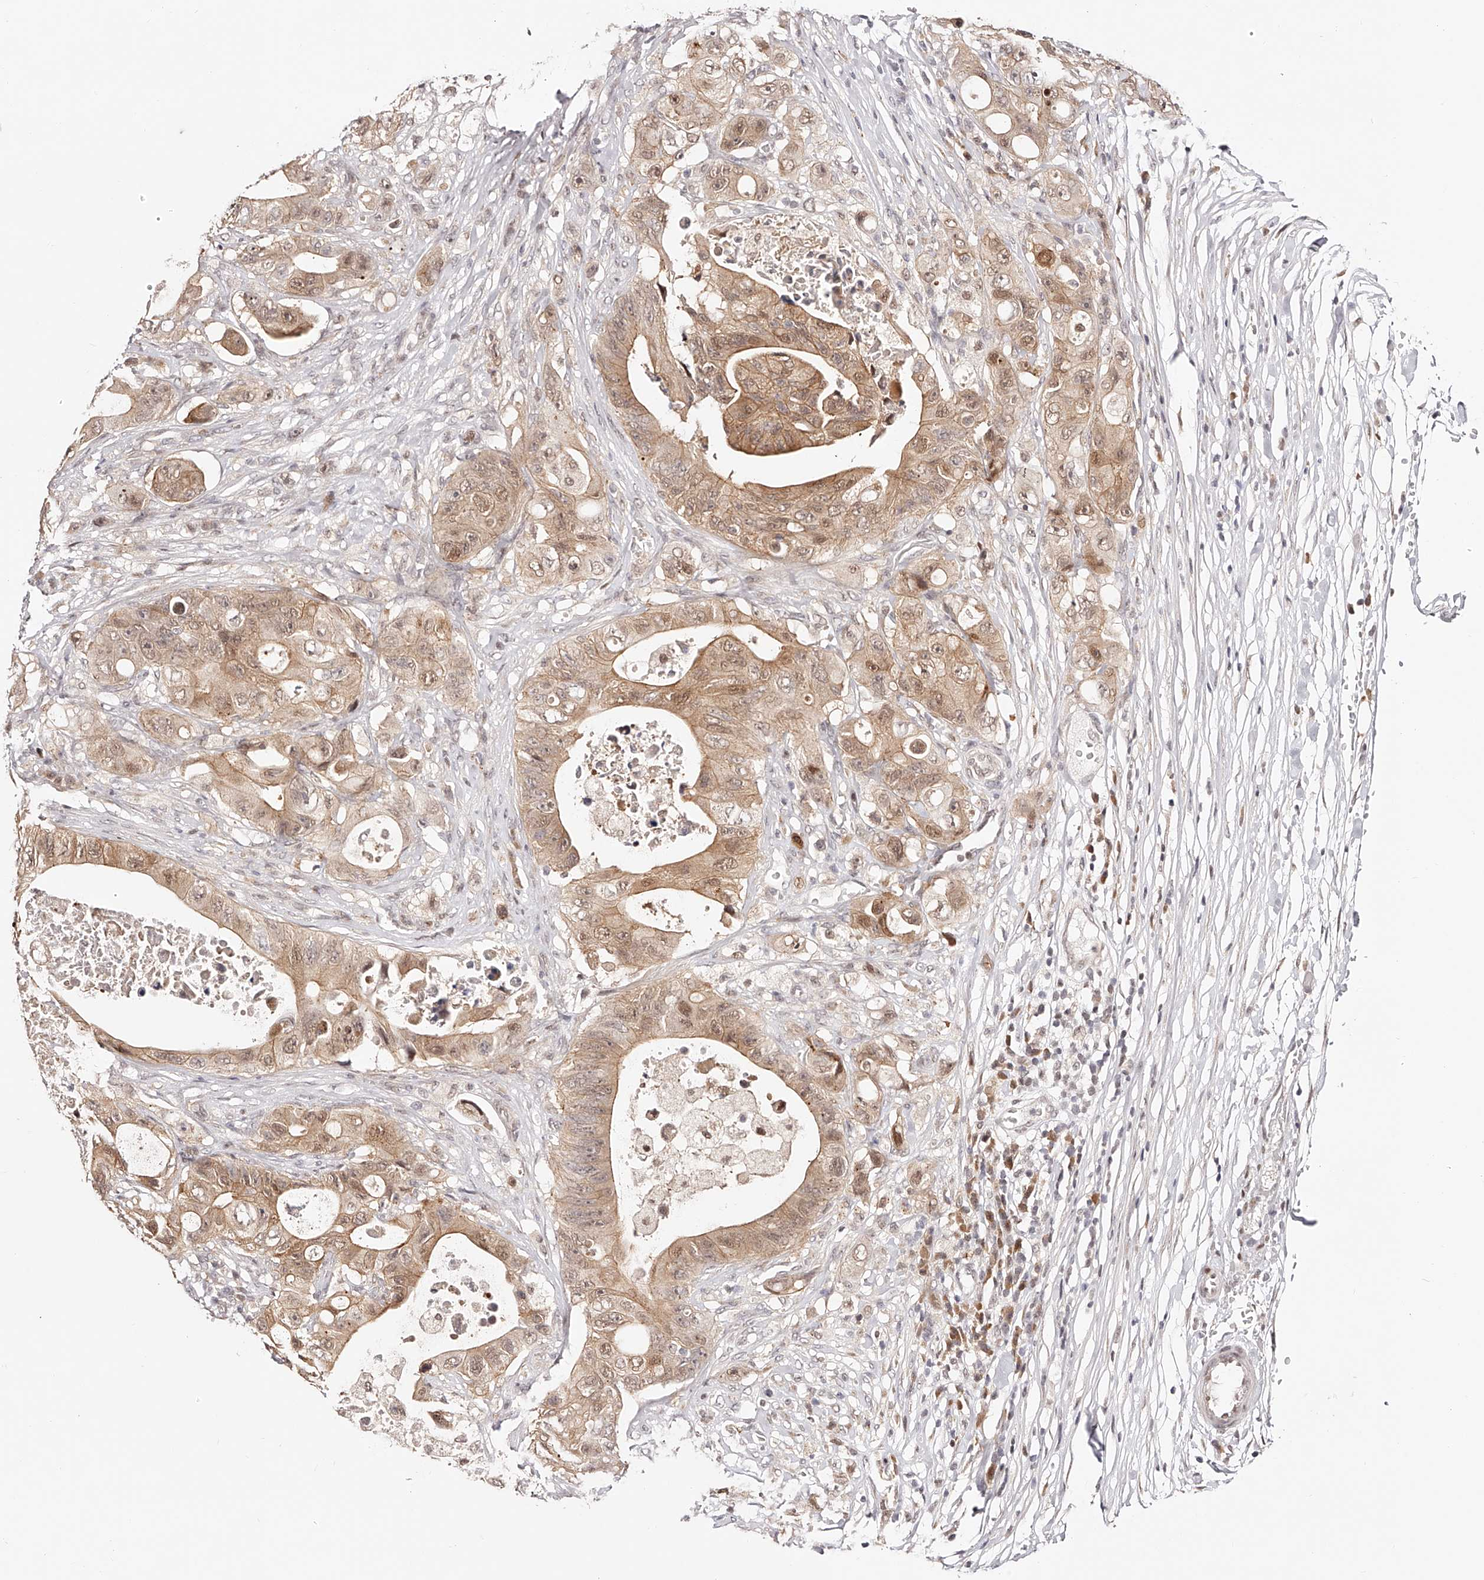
{"staining": {"intensity": "moderate", "quantity": ">75%", "location": "cytoplasmic/membranous,nuclear"}, "tissue": "colorectal cancer", "cell_type": "Tumor cells", "image_type": "cancer", "snomed": [{"axis": "morphology", "description": "Adenocarcinoma, NOS"}, {"axis": "topography", "description": "Colon"}], "caption": "High-power microscopy captured an immunohistochemistry image of colorectal cancer, revealing moderate cytoplasmic/membranous and nuclear positivity in about >75% of tumor cells. (DAB IHC, brown staining for protein, blue staining for nuclei).", "gene": "USF3", "patient": {"sex": "female", "age": 46}}